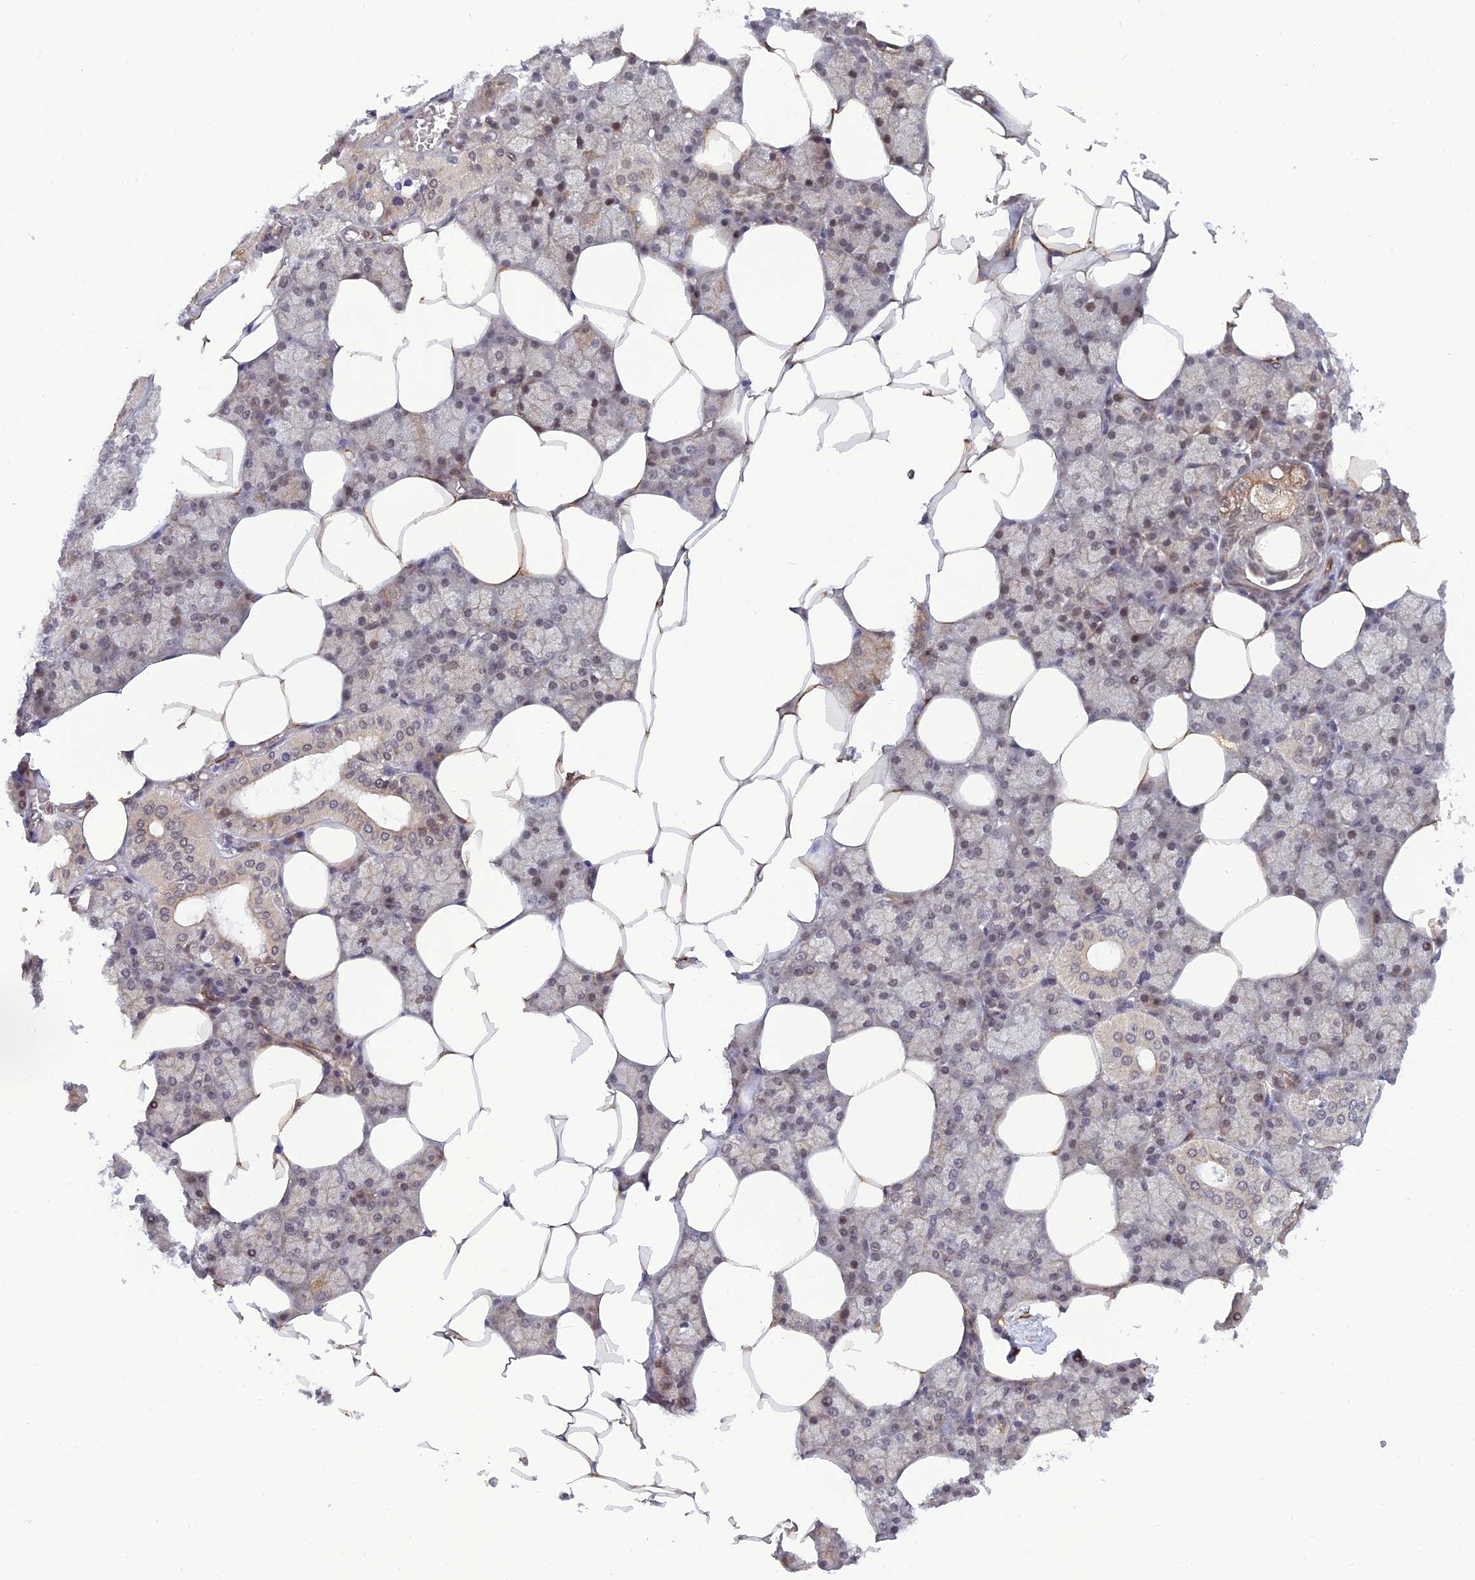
{"staining": {"intensity": "moderate", "quantity": "25%-75%", "location": "cytoplasmic/membranous,nuclear"}, "tissue": "salivary gland", "cell_type": "Glandular cells", "image_type": "normal", "snomed": [{"axis": "morphology", "description": "Normal tissue, NOS"}, {"axis": "topography", "description": "Salivary gland"}], "caption": "Protein analysis of unremarkable salivary gland exhibits moderate cytoplasmic/membranous,nuclear expression in approximately 25%-75% of glandular cells.", "gene": "PAGR1", "patient": {"sex": "male", "age": 62}}